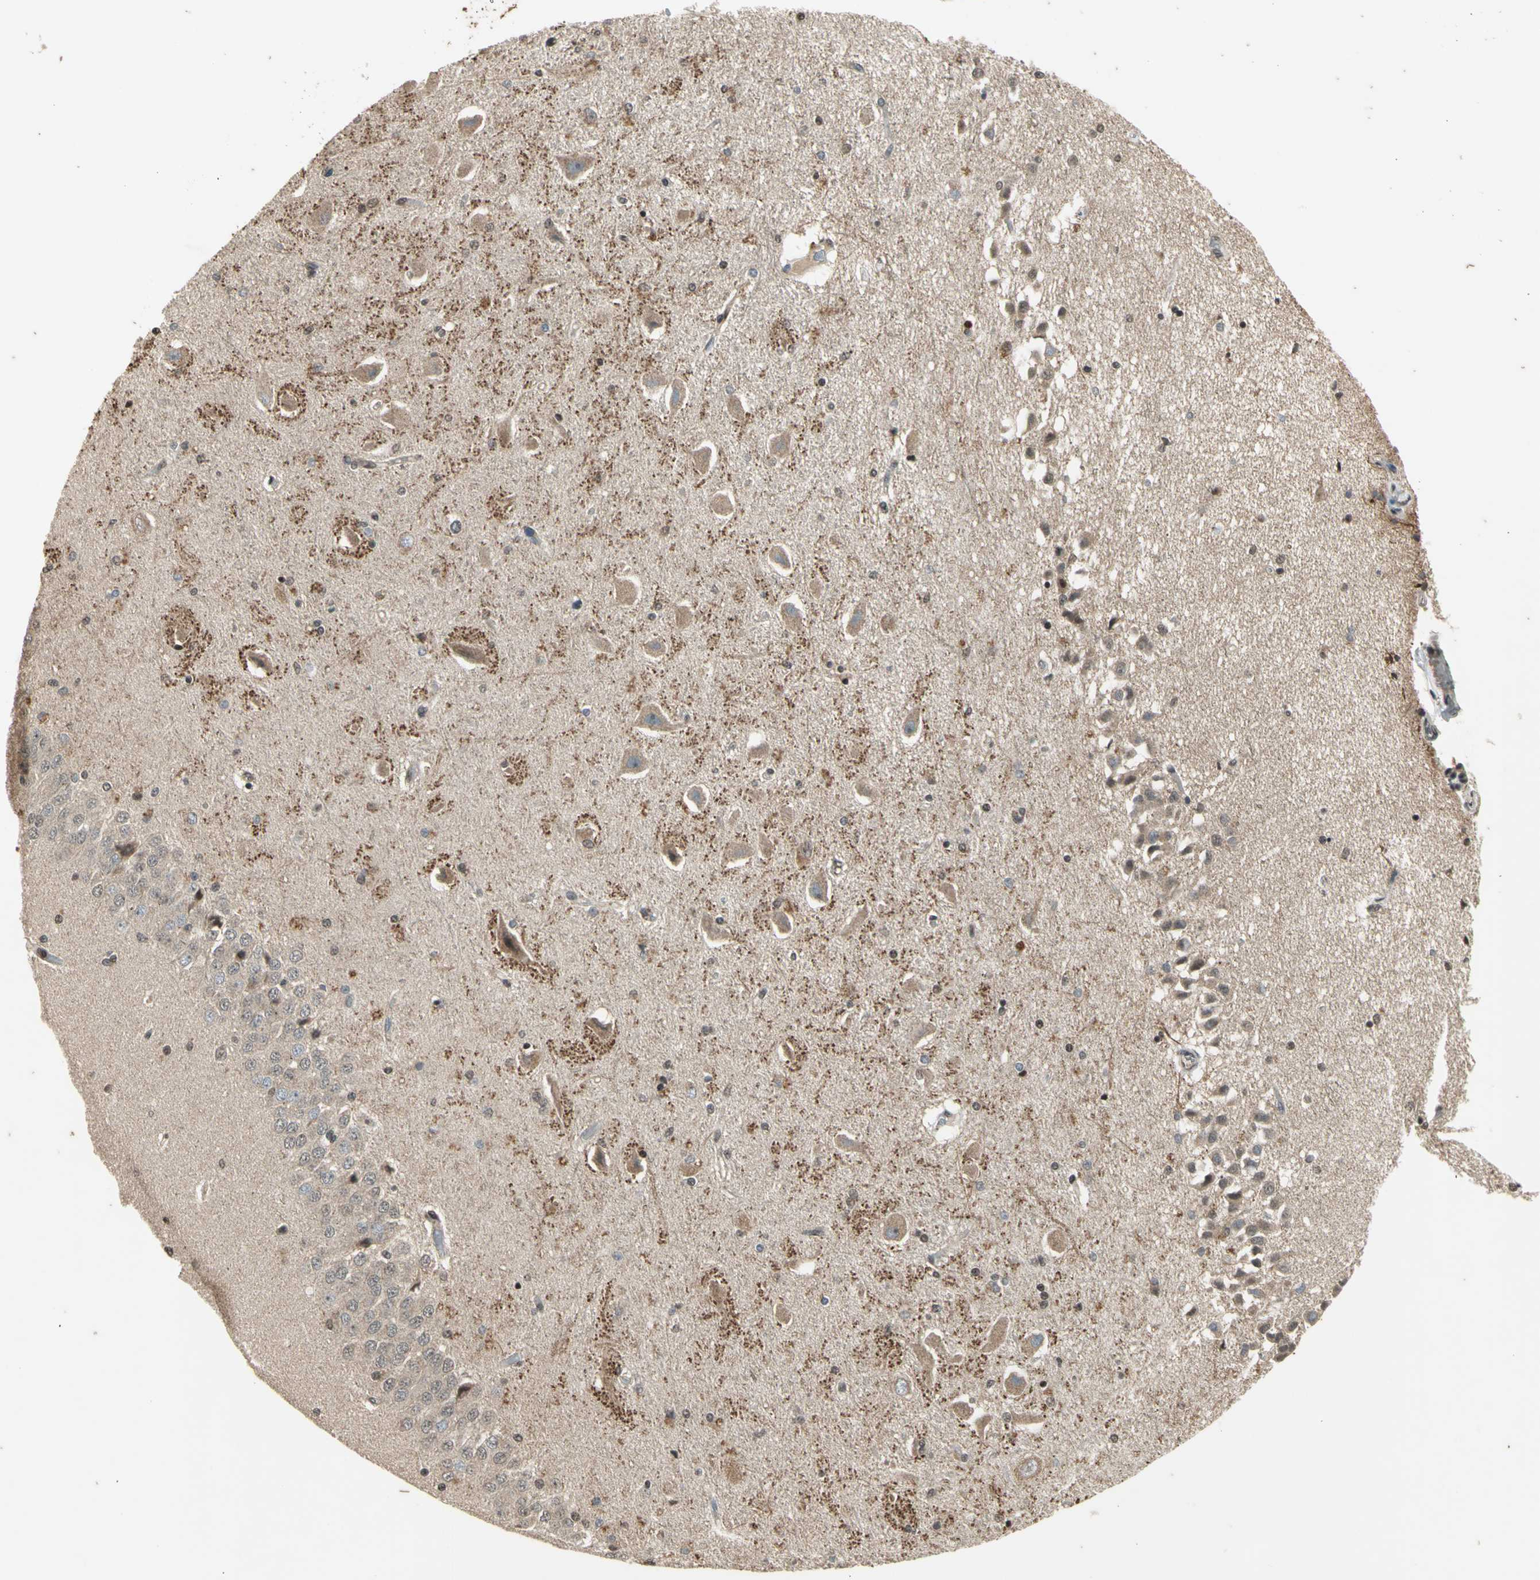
{"staining": {"intensity": "weak", "quantity": "25%-75%", "location": "nuclear"}, "tissue": "hippocampus", "cell_type": "Glial cells", "image_type": "normal", "snomed": [{"axis": "morphology", "description": "Normal tissue, NOS"}, {"axis": "topography", "description": "Hippocampus"}], "caption": "Hippocampus stained with a brown dye exhibits weak nuclear positive expression in approximately 25%-75% of glial cells.", "gene": "EFNB2", "patient": {"sex": "female", "age": 54}}